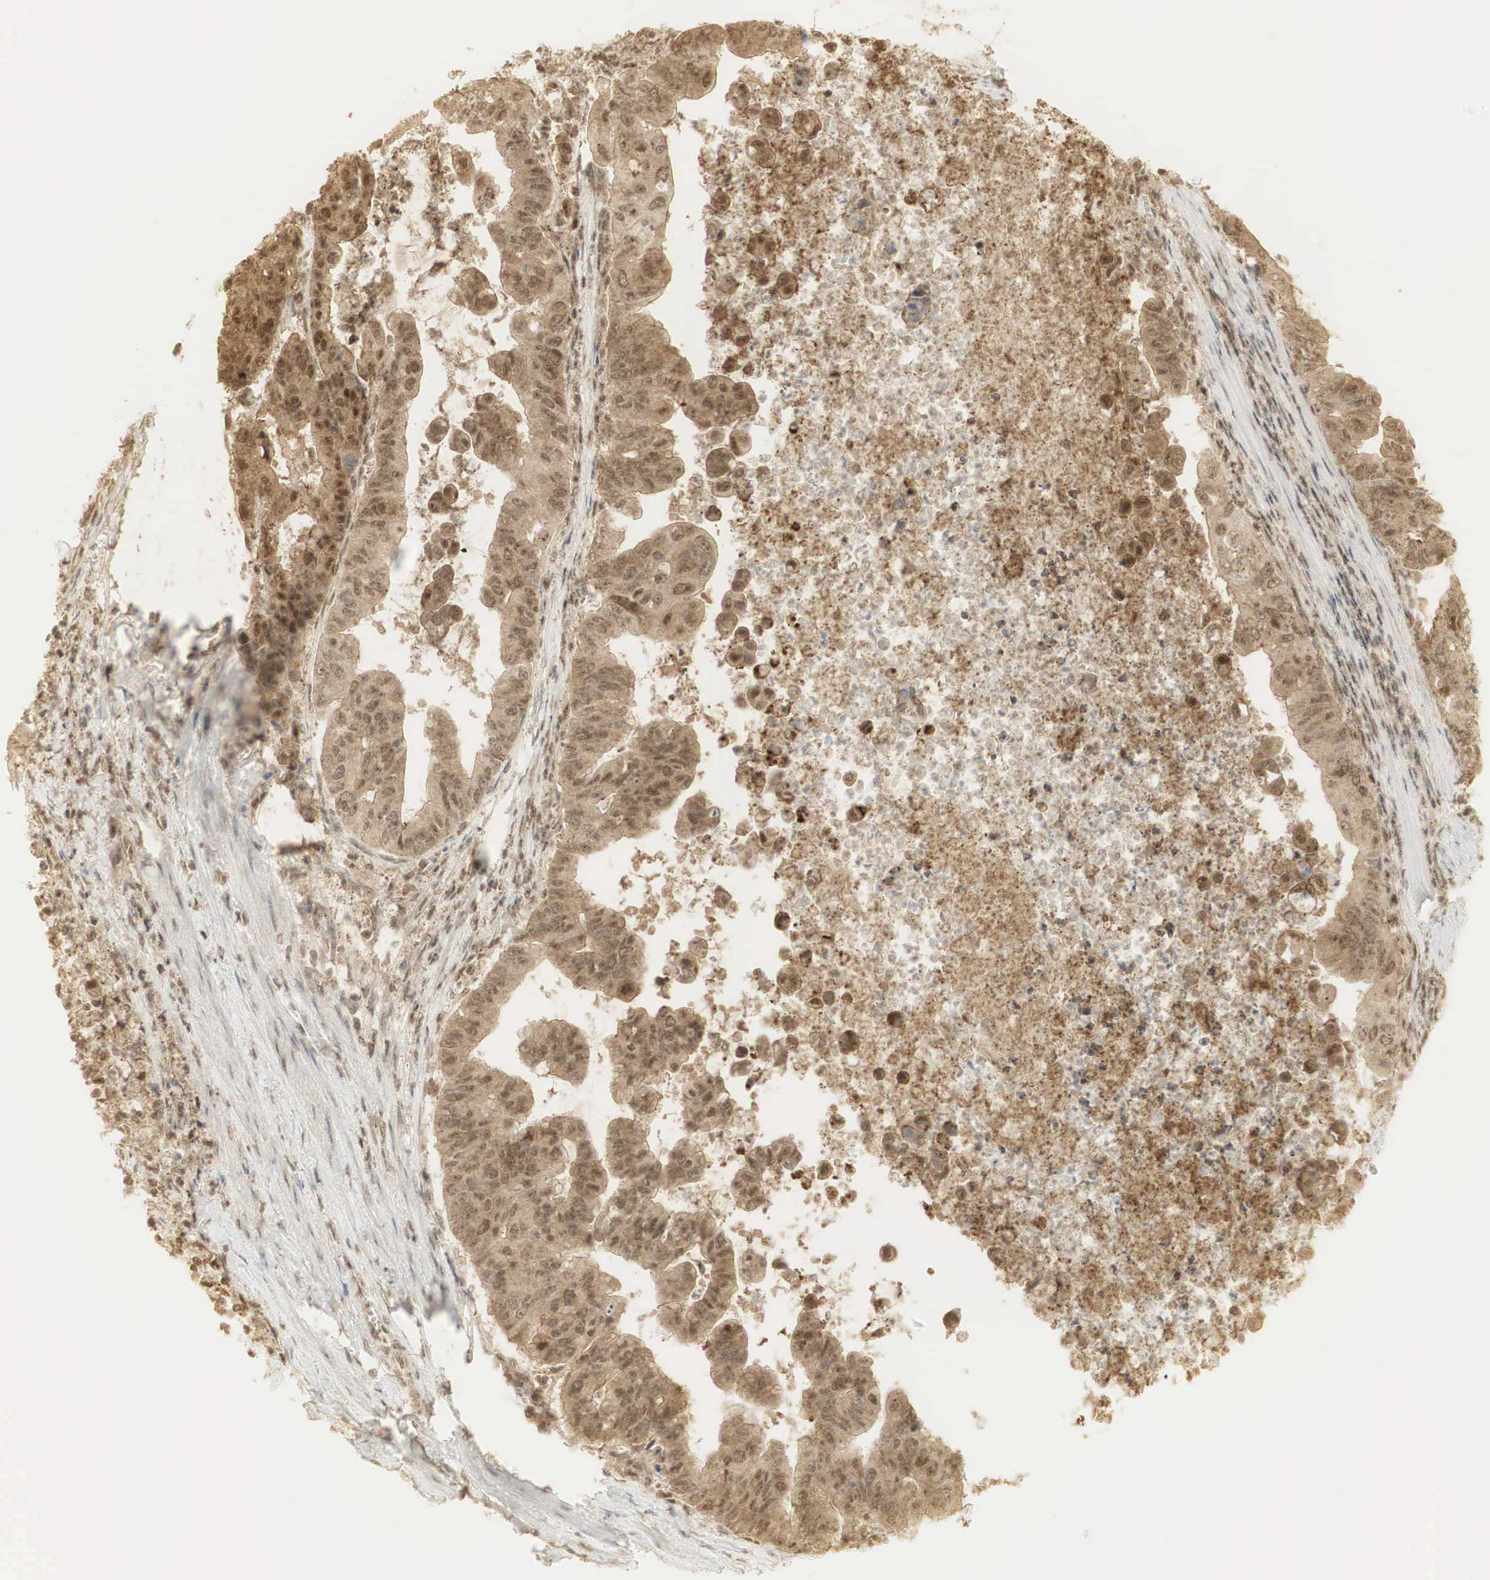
{"staining": {"intensity": "strong", "quantity": ">75%", "location": "cytoplasmic/membranous,nuclear"}, "tissue": "stomach cancer", "cell_type": "Tumor cells", "image_type": "cancer", "snomed": [{"axis": "morphology", "description": "Adenocarcinoma, NOS"}, {"axis": "topography", "description": "Stomach, upper"}], "caption": "Stomach cancer (adenocarcinoma) tissue reveals strong cytoplasmic/membranous and nuclear expression in approximately >75% of tumor cells, visualized by immunohistochemistry.", "gene": "RNF113A", "patient": {"sex": "male", "age": 80}}